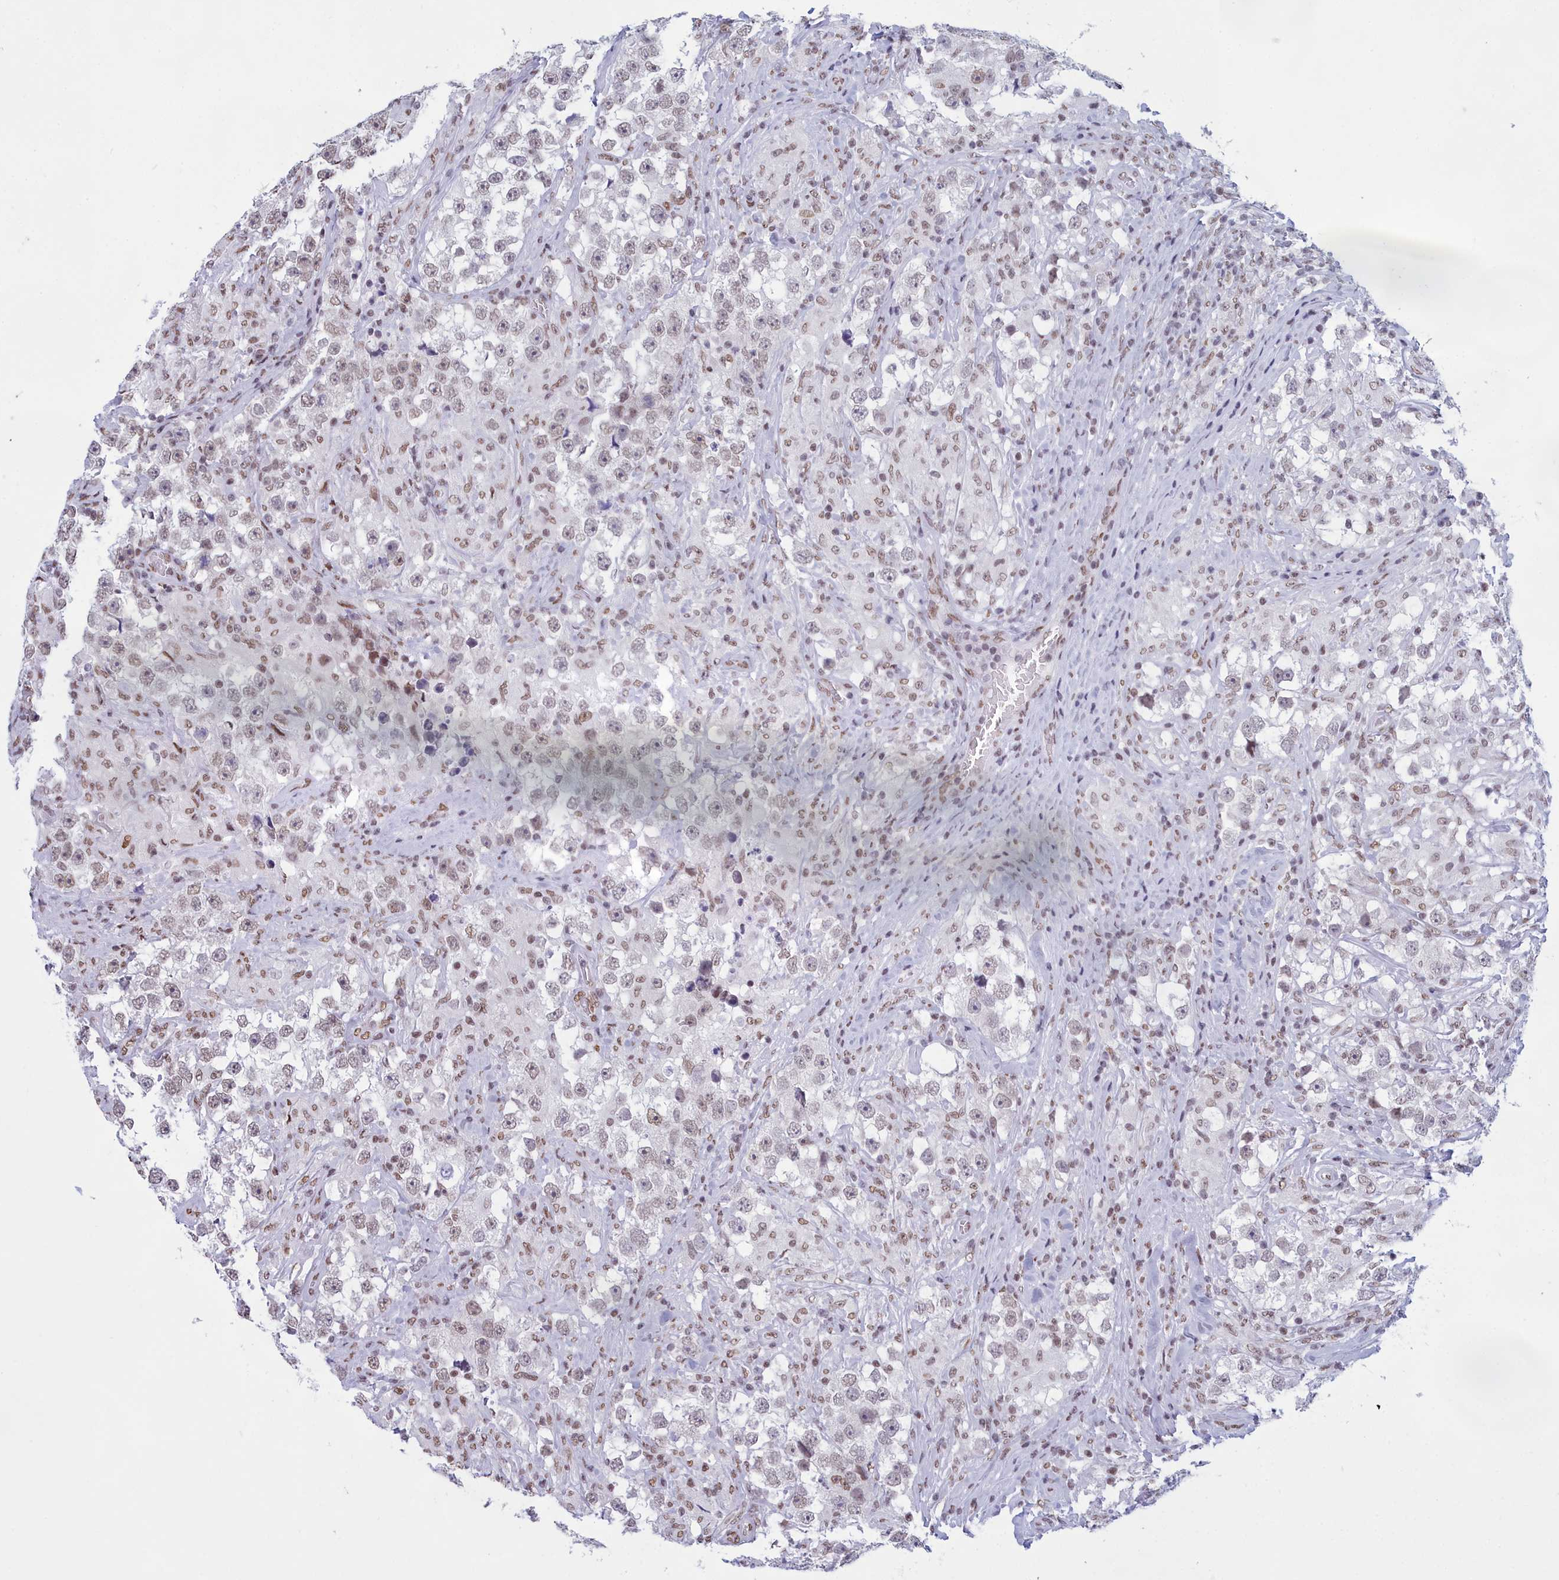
{"staining": {"intensity": "moderate", "quantity": ">75%", "location": "nuclear"}, "tissue": "testis cancer", "cell_type": "Tumor cells", "image_type": "cancer", "snomed": [{"axis": "morphology", "description": "Seminoma, NOS"}, {"axis": "topography", "description": "Testis"}], "caption": "The image displays staining of testis cancer (seminoma), revealing moderate nuclear protein positivity (brown color) within tumor cells. Immunohistochemistry (ihc) stains the protein of interest in brown and the nuclei are stained blue.", "gene": "CDC26", "patient": {"sex": "male", "age": 46}}